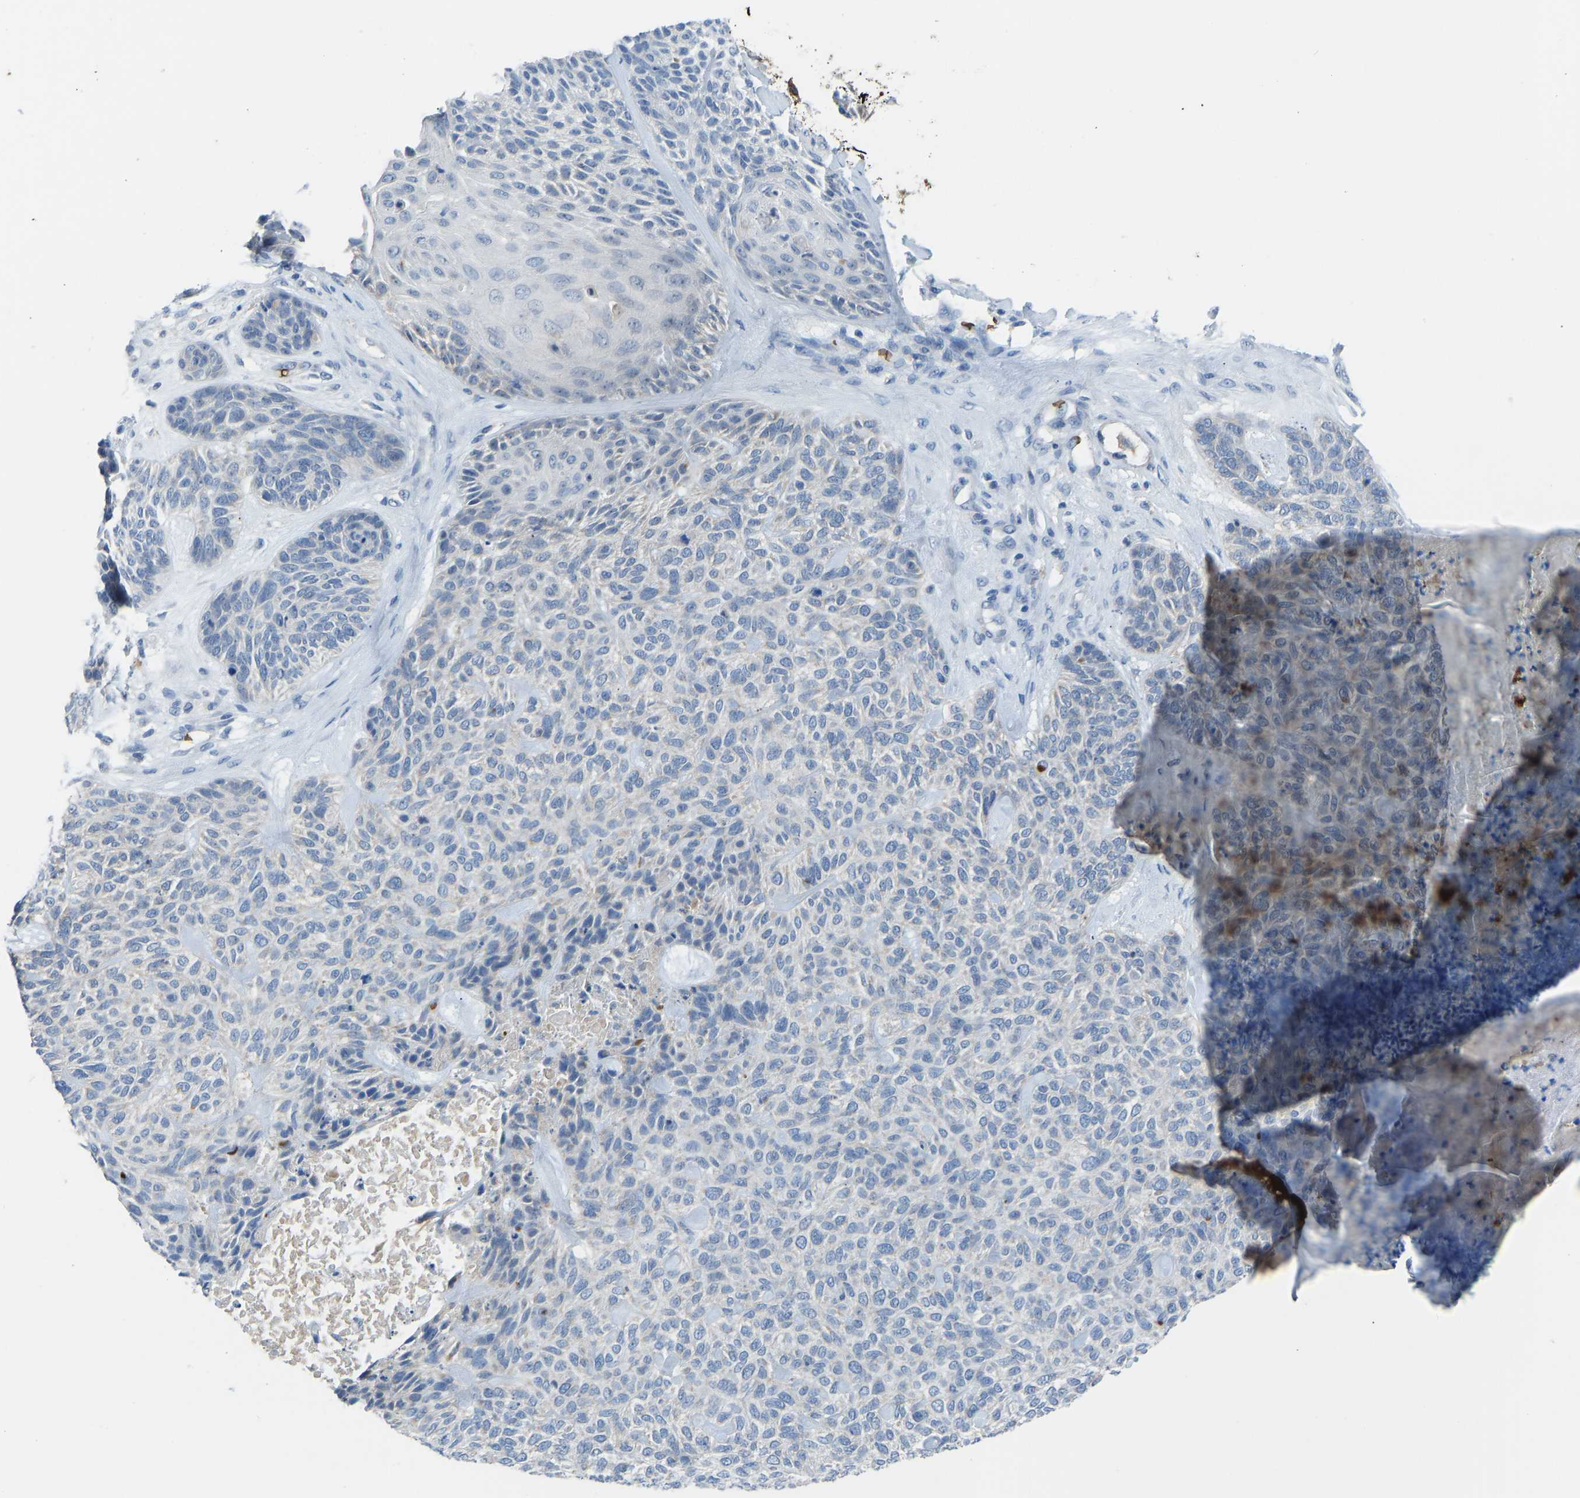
{"staining": {"intensity": "negative", "quantity": "none", "location": "none"}, "tissue": "skin cancer", "cell_type": "Tumor cells", "image_type": "cancer", "snomed": [{"axis": "morphology", "description": "Basal cell carcinoma"}, {"axis": "topography", "description": "Skin"}], "caption": "There is no significant staining in tumor cells of skin cancer.", "gene": "PIGS", "patient": {"sex": "male", "age": 55}}